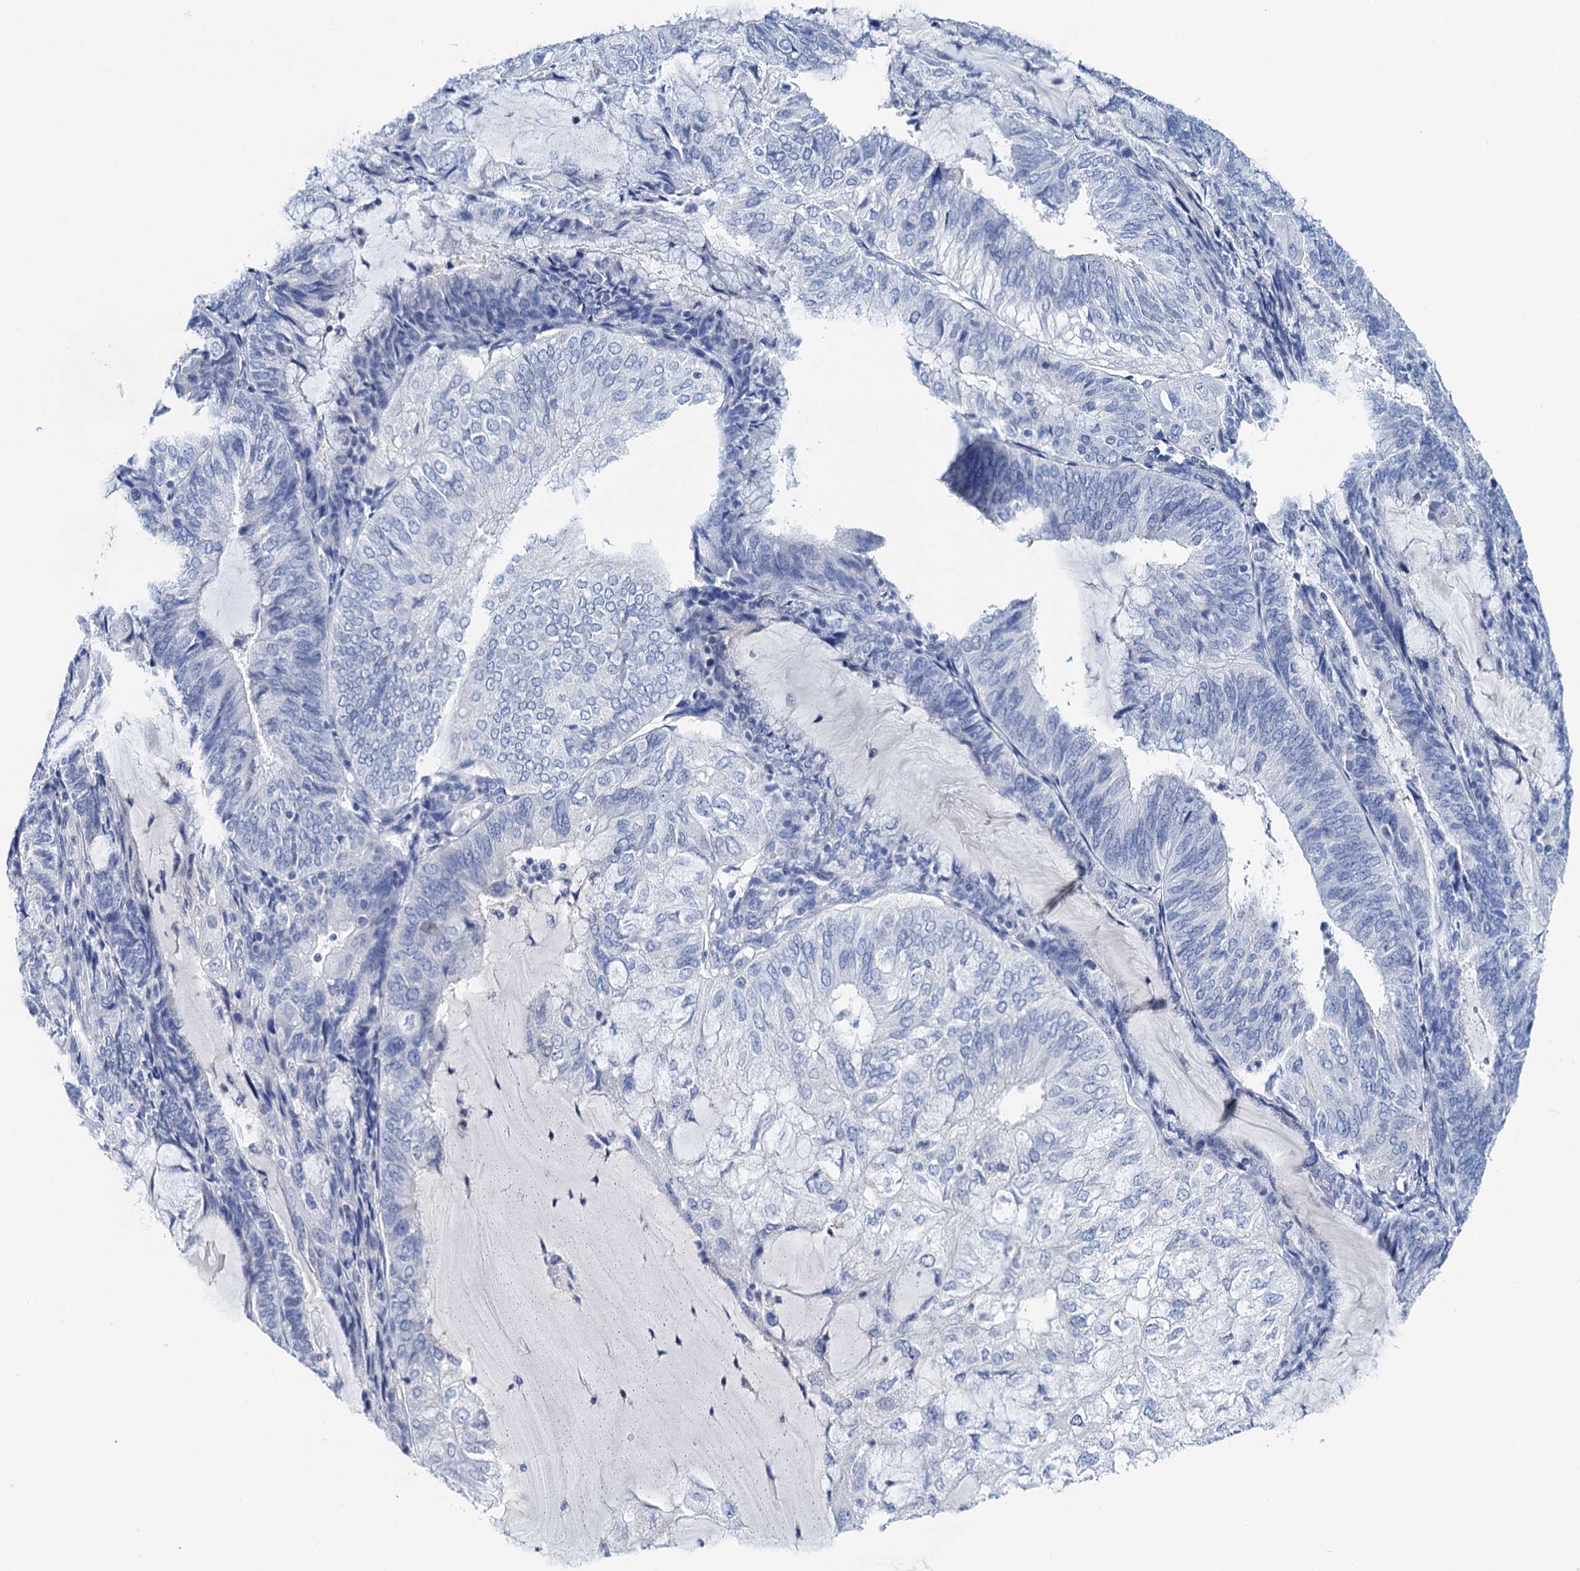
{"staining": {"intensity": "negative", "quantity": "none", "location": "none"}, "tissue": "endometrial cancer", "cell_type": "Tumor cells", "image_type": "cancer", "snomed": [{"axis": "morphology", "description": "Adenocarcinoma, NOS"}, {"axis": "topography", "description": "Endometrium"}], "caption": "Tumor cells are negative for brown protein staining in endometrial cancer.", "gene": "LYPD3", "patient": {"sex": "female", "age": 81}}